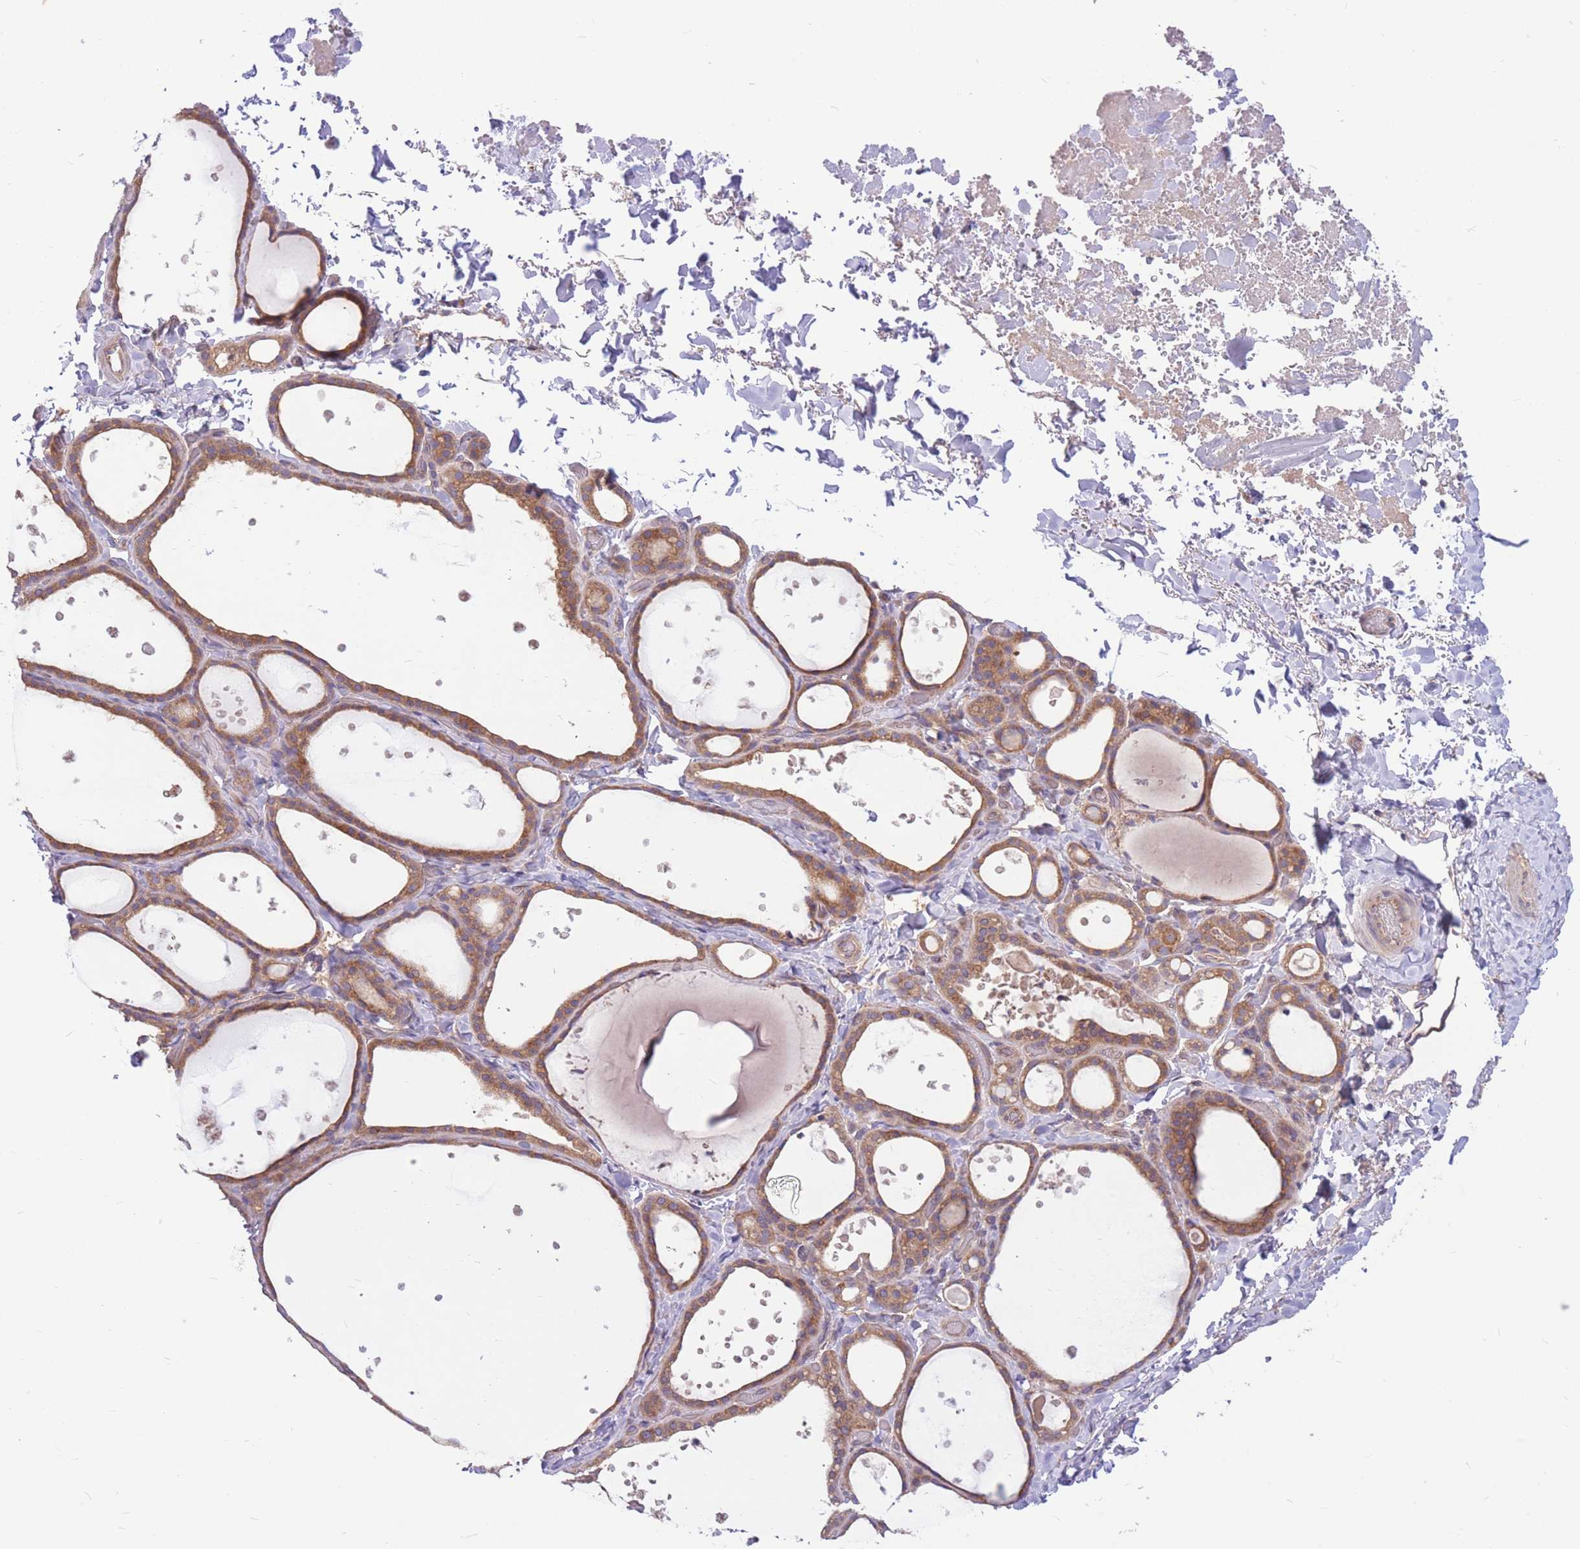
{"staining": {"intensity": "moderate", "quantity": ">75%", "location": "cytoplasmic/membranous"}, "tissue": "thyroid gland", "cell_type": "Glandular cells", "image_type": "normal", "snomed": [{"axis": "morphology", "description": "Normal tissue, NOS"}, {"axis": "topography", "description": "Thyroid gland"}], "caption": "Protein expression by immunohistochemistry reveals moderate cytoplasmic/membranous staining in about >75% of glandular cells in normal thyroid gland. (DAB (3,3'-diaminobenzidine) = brown stain, brightfield microscopy at high magnification).", "gene": "GMNN", "patient": {"sex": "female", "age": 44}}